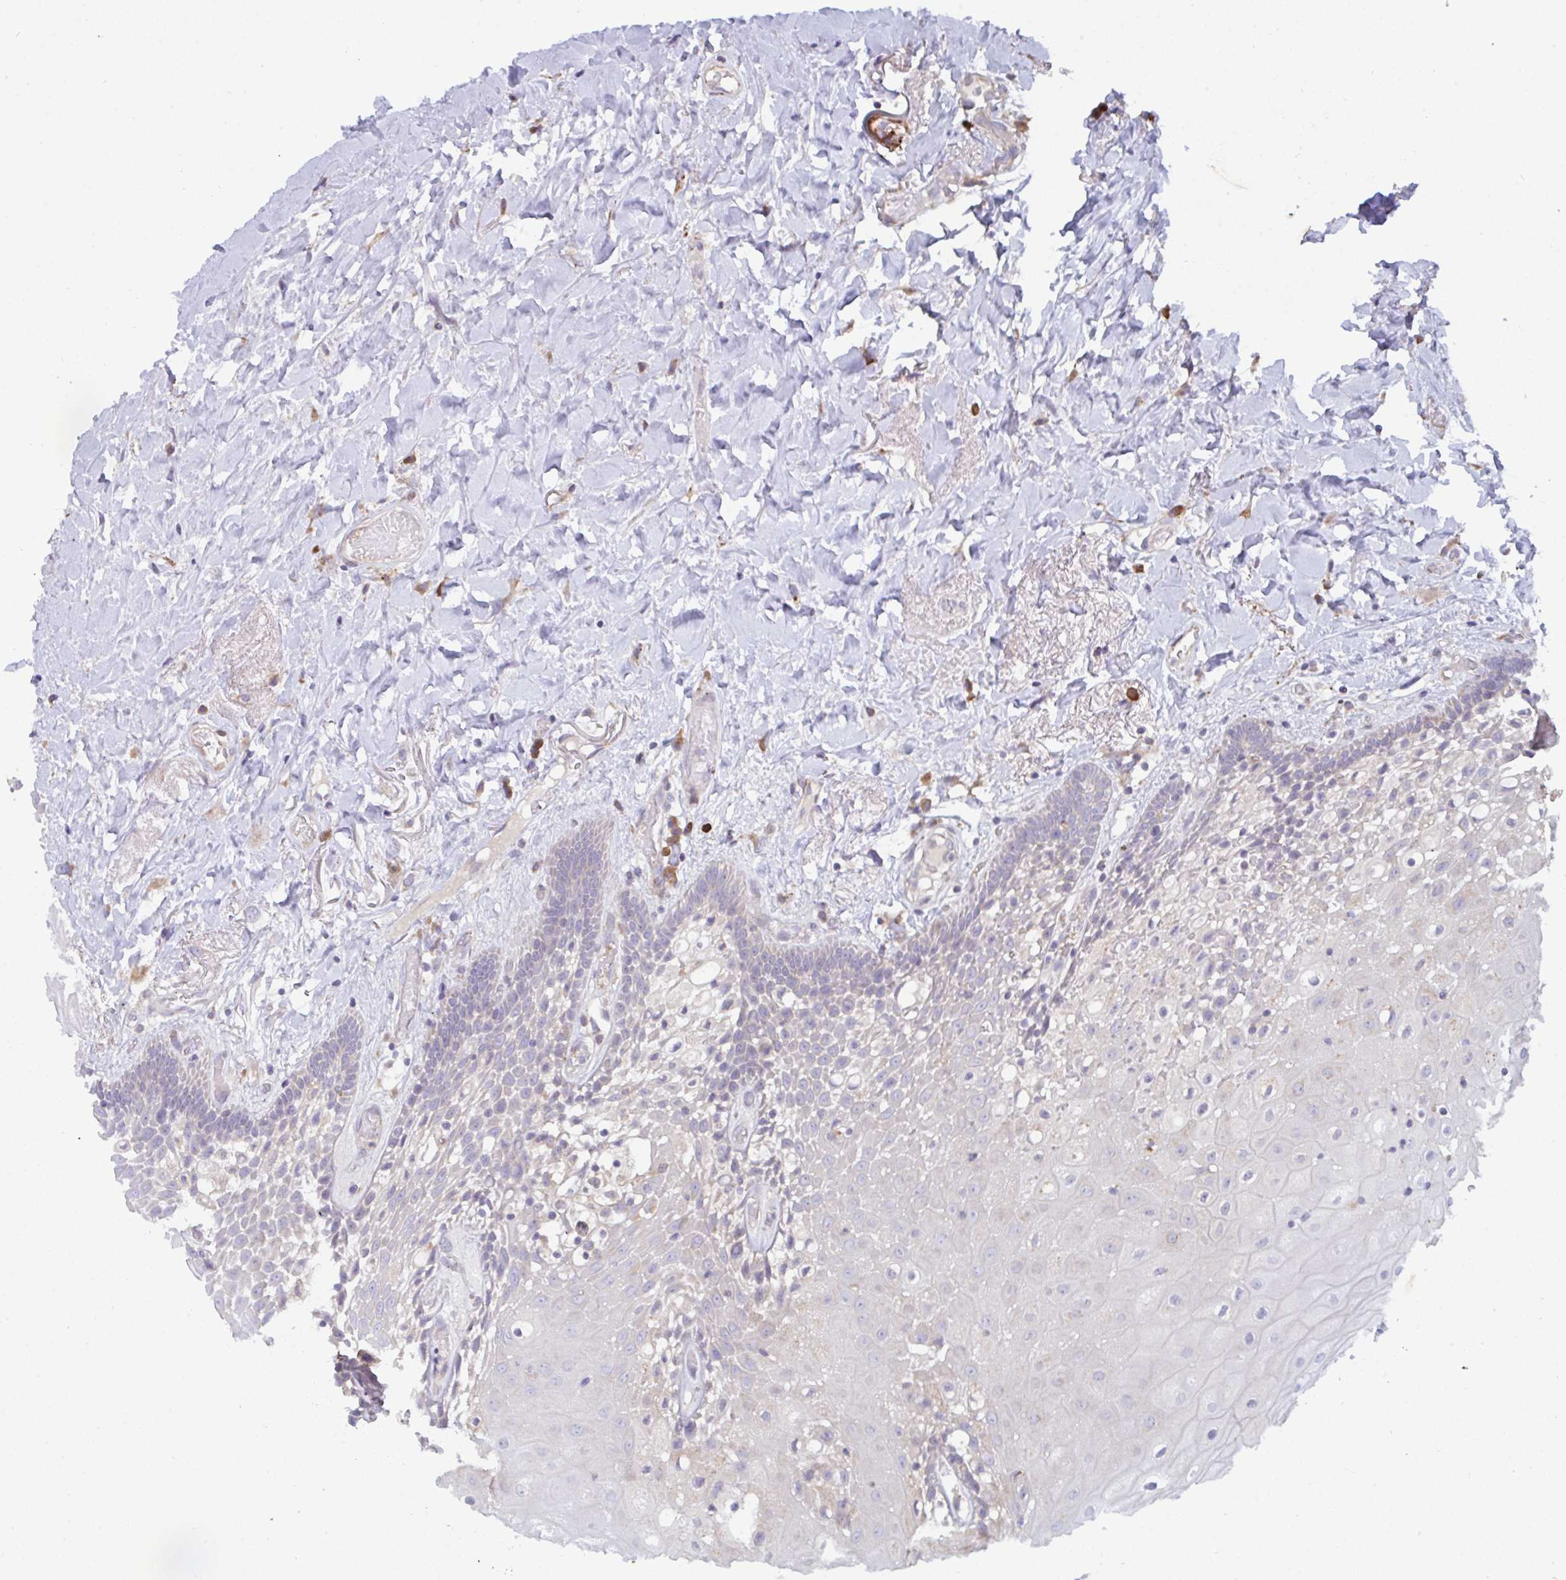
{"staining": {"intensity": "negative", "quantity": "none", "location": "none"}, "tissue": "oral mucosa", "cell_type": "Squamous epithelial cells", "image_type": "normal", "snomed": [{"axis": "morphology", "description": "Normal tissue, NOS"}, {"axis": "morphology", "description": "Squamous cell carcinoma, NOS"}, {"axis": "topography", "description": "Oral tissue"}, {"axis": "topography", "description": "Head-Neck"}], "caption": "A photomicrograph of human oral mucosa is negative for staining in squamous epithelial cells. (Brightfield microscopy of DAB IHC at high magnification).", "gene": "MYMK", "patient": {"sex": "male", "age": 64}}